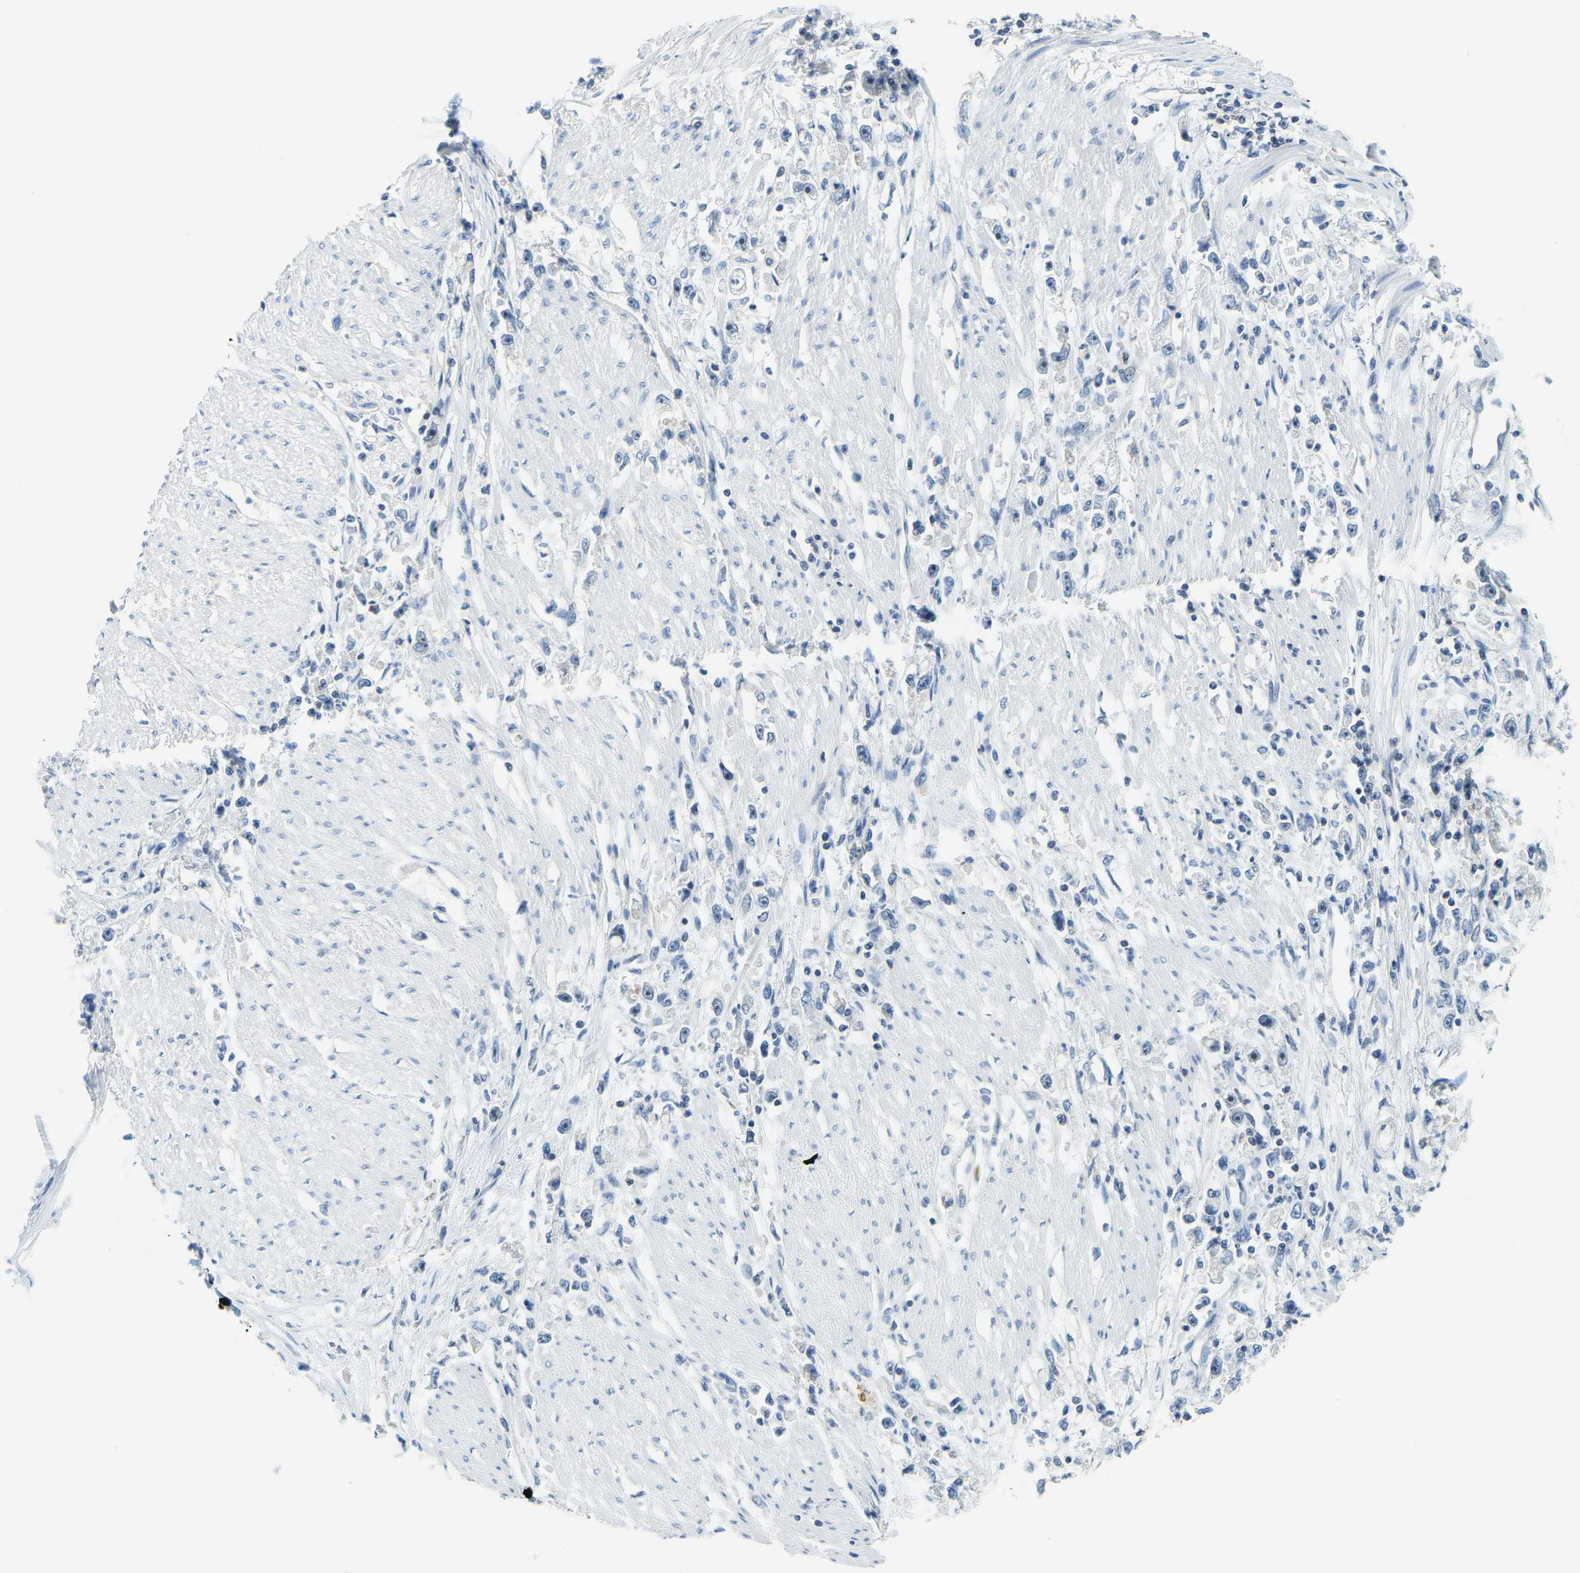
{"staining": {"intensity": "negative", "quantity": "none", "location": "none"}, "tissue": "stomach cancer", "cell_type": "Tumor cells", "image_type": "cancer", "snomed": [{"axis": "morphology", "description": "Adenocarcinoma, NOS"}, {"axis": "topography", "description": "Stomach"}], "caption": "High power microscopy micrograph of an immunohistochemistry (IHC) image of adenocarcinoma (stomach), revealing no significant expression in tumor cells. The staining was performed using DAB to visualize the protein expression in brown, while the nuclei were stained in blue with hematoxylin (Magnification: 20x).", "gene": "RRP1", "patient": {"sex": "female", "age": 59}}